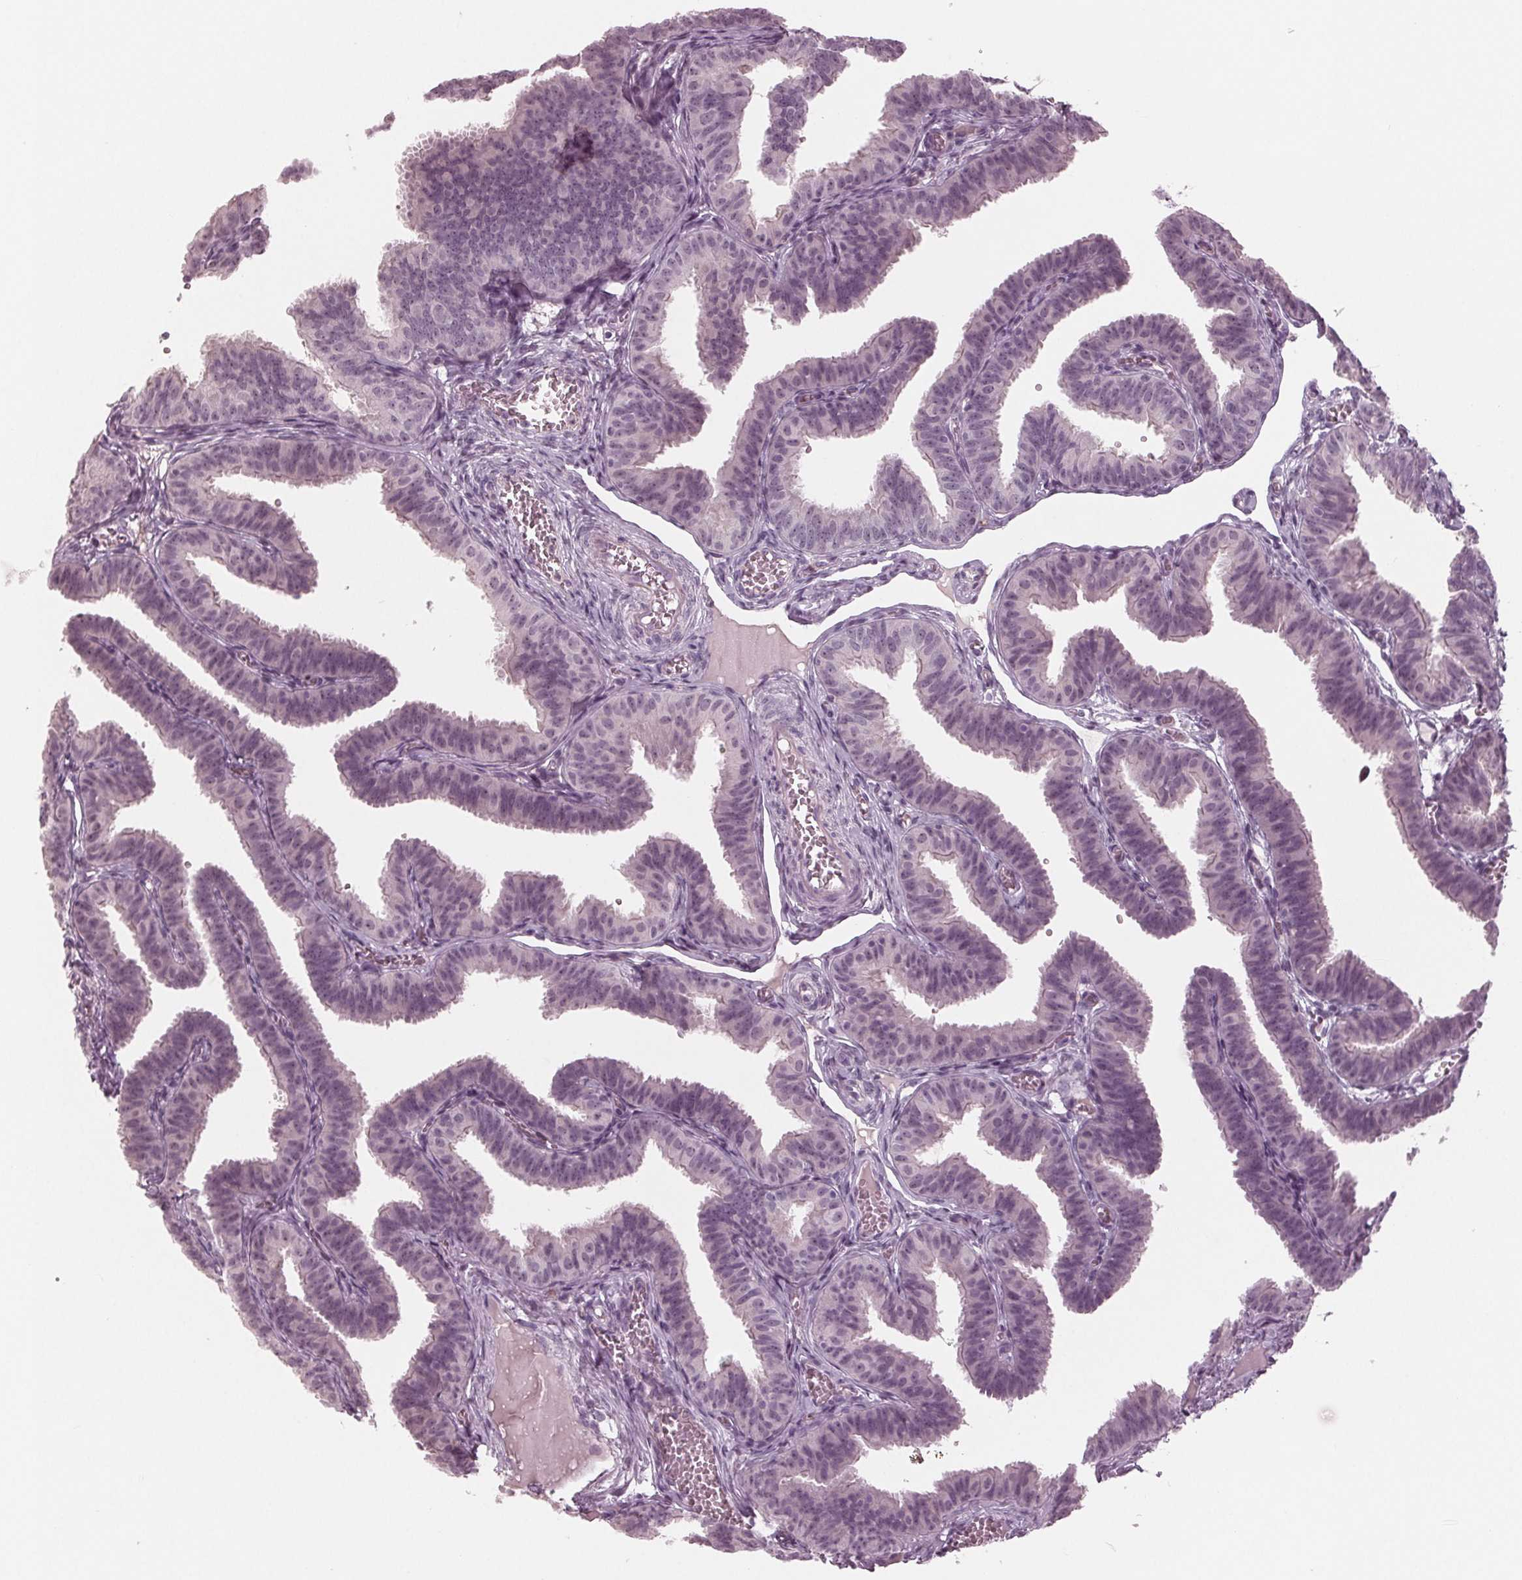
{"staining": {"intensity": "negative", "quantity": "none", "location": "none"}, "tissue": "fallopian tube", "cell_type": "Glandular cells", "image_type": "normal", "snomed": [{"axis": "morphology", "description": "Normal tissue, NOS"}, {"axis": "topography", "description": "Fallopian tube"}], "caption": "This is an immunohistochemistry micrograph of unremarkable human fallopian tube. There is no staining in glandular cells.", "gene": "ADPRHL1", "patient": {"sex": "female", "age": 25}}